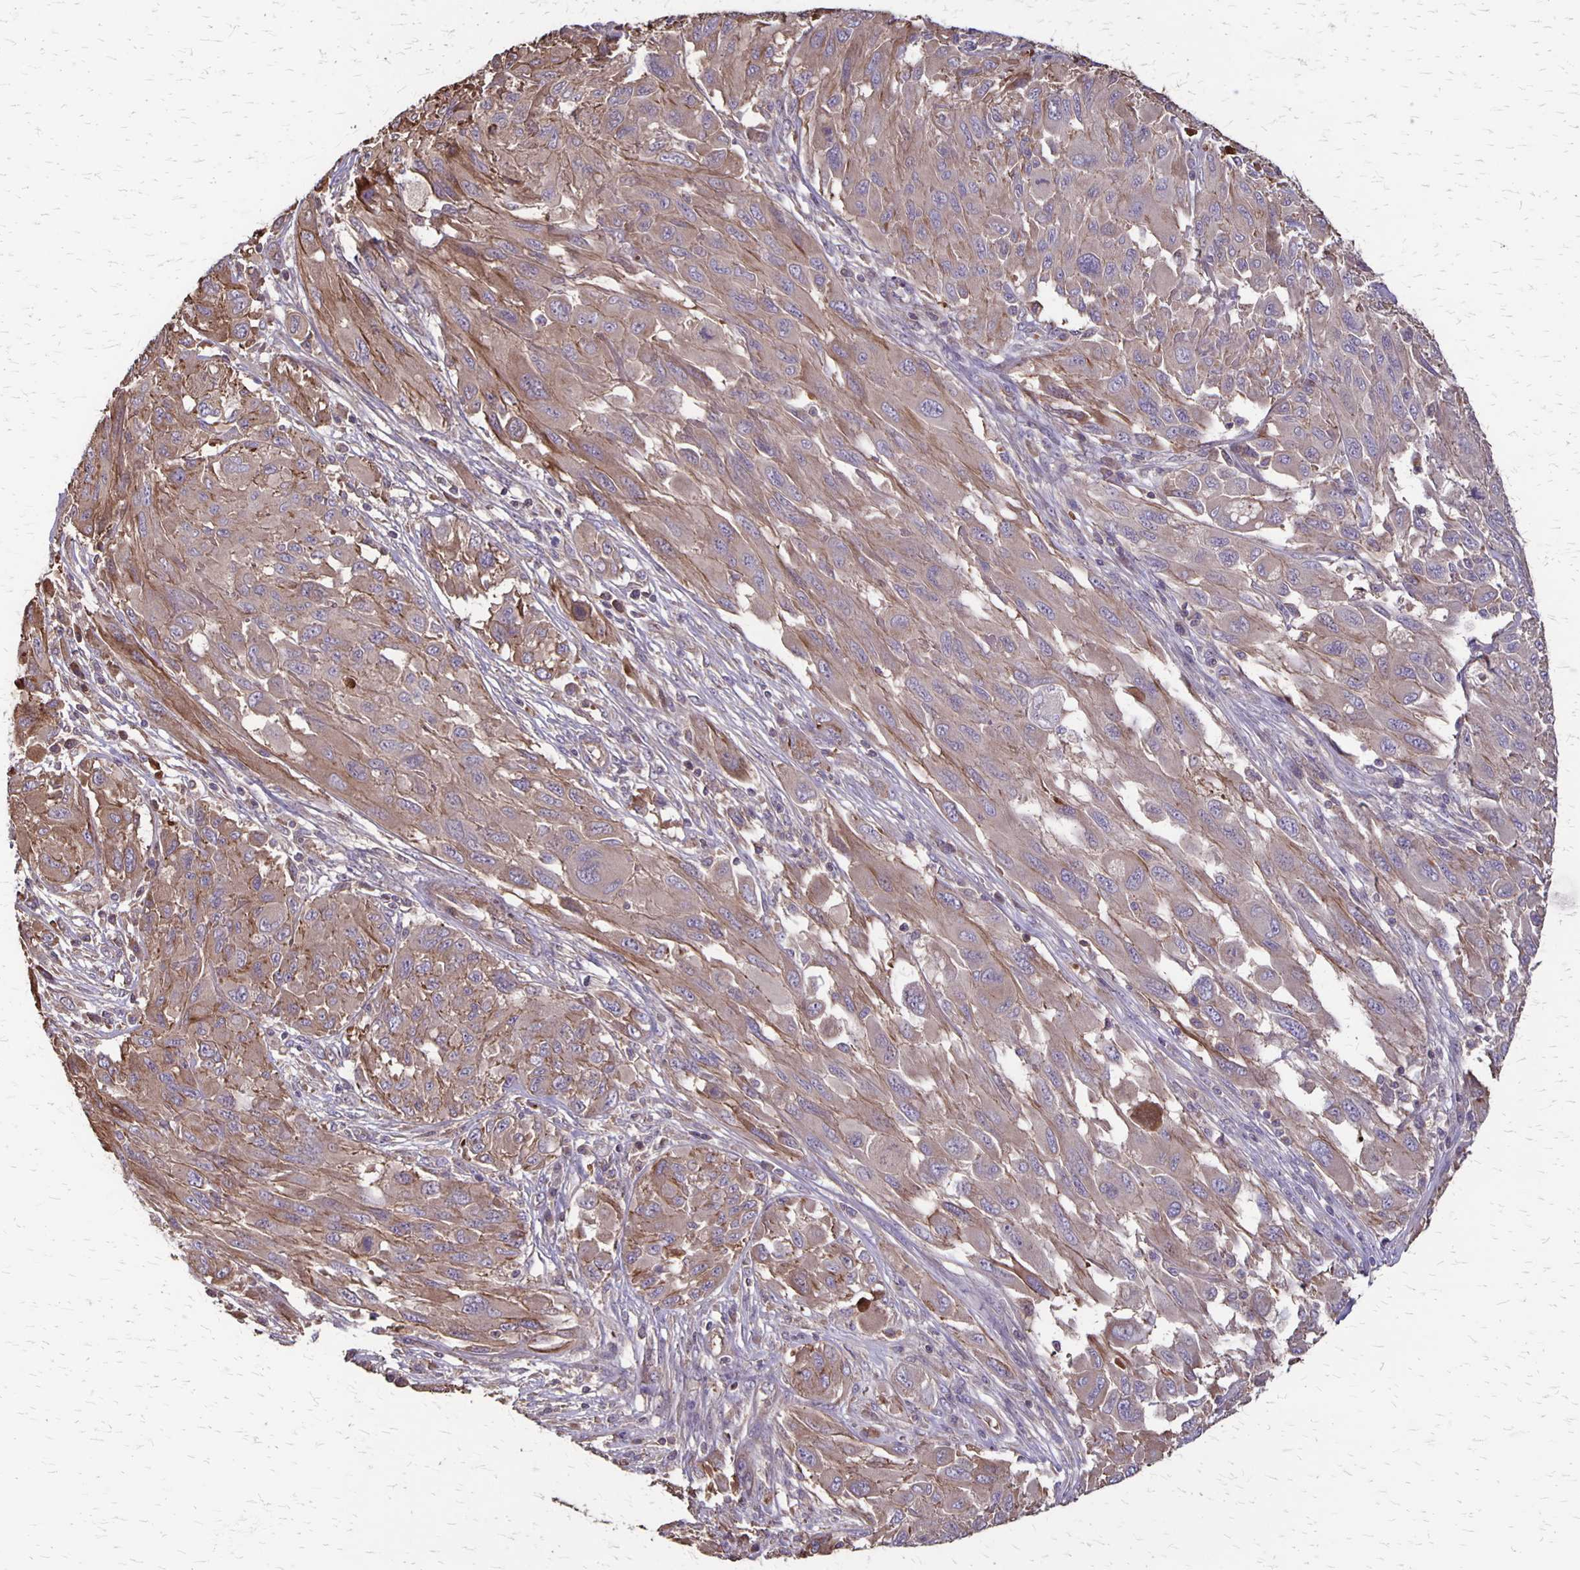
{"staining": {"intensity": "weak", "quantity": ">75%", "location": "cytoplasmic/membranous"}, "tissue": "melanoma", "cell_type": "Tumor cells", "image_type": "cancer", "snomed": [{"axis": "morphology", "description": "Malignant melanoma, NOS"}, {"axis": "topography", "description": "Skin"}], "caption": "Human malignant melanoma stained with a brown dye exhibits weak cytoplasmic/membranous positive positivity in approximately >75% of tumor cells.", "gene": "PROM2", "patient": {"sex": "female", "age": 91}}